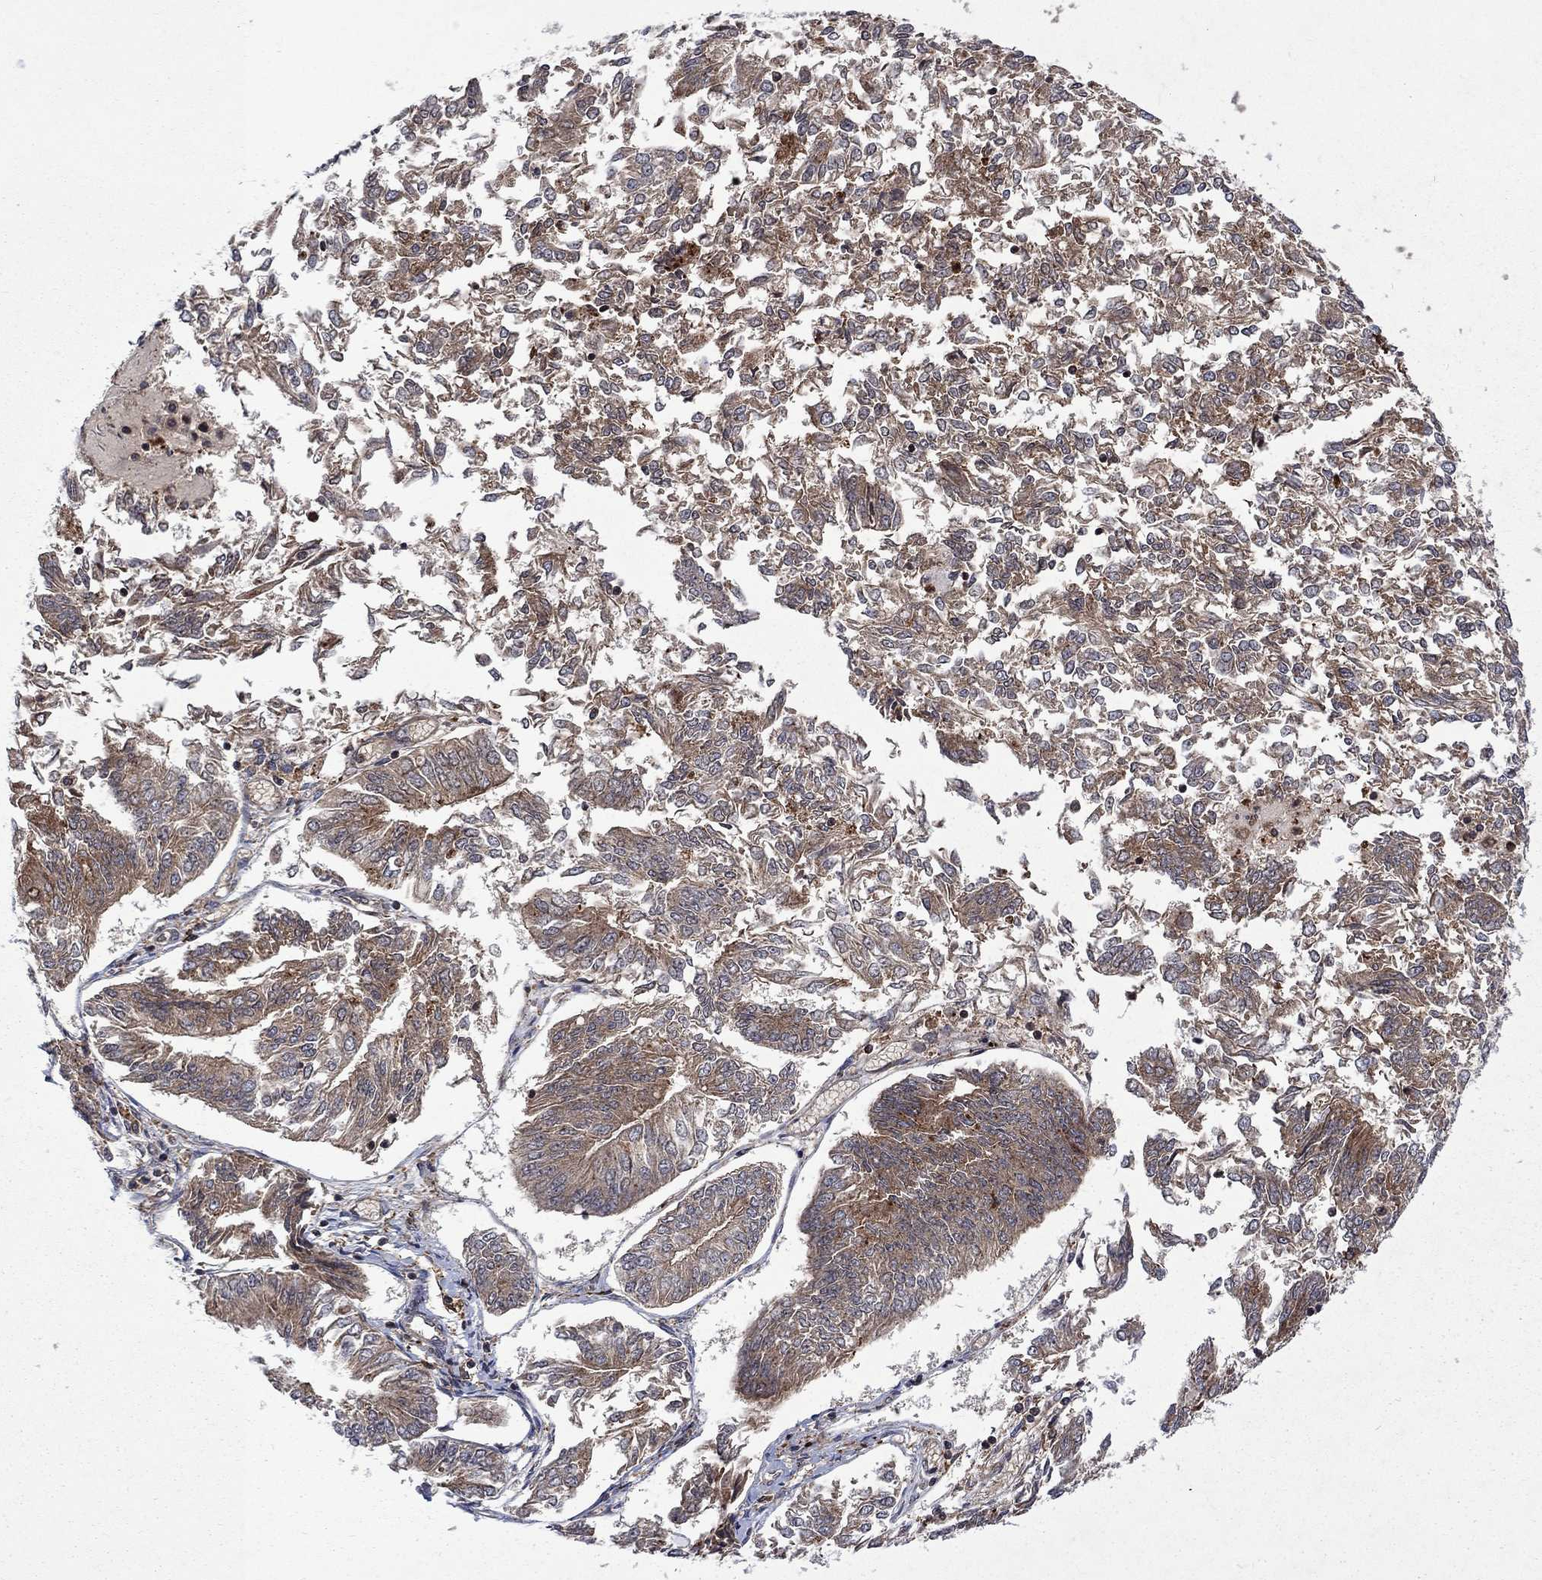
{"staining": {"intensity": "weak", "quantity": "25%-75%", "location": "cytoplasmic/membranous"}, "tissue": "endometrial cancer", "cell_type": "Tumor cells", "image_type": "cancer", "snomed": [{"axis": "morphology", "description": "Adenocarcinoma, NOS"}, {"axis": "topography", "description": "Endometrium"}], "caption": "Protein analysis of endometrial cancer tissue displays weak cytoplasmic/membranous staining in approximately 25%-75% of tumor cells. Nuclei are stained in blue.", "gene": "TMEM33", "patient": {"sex": "female", "age": 58}}